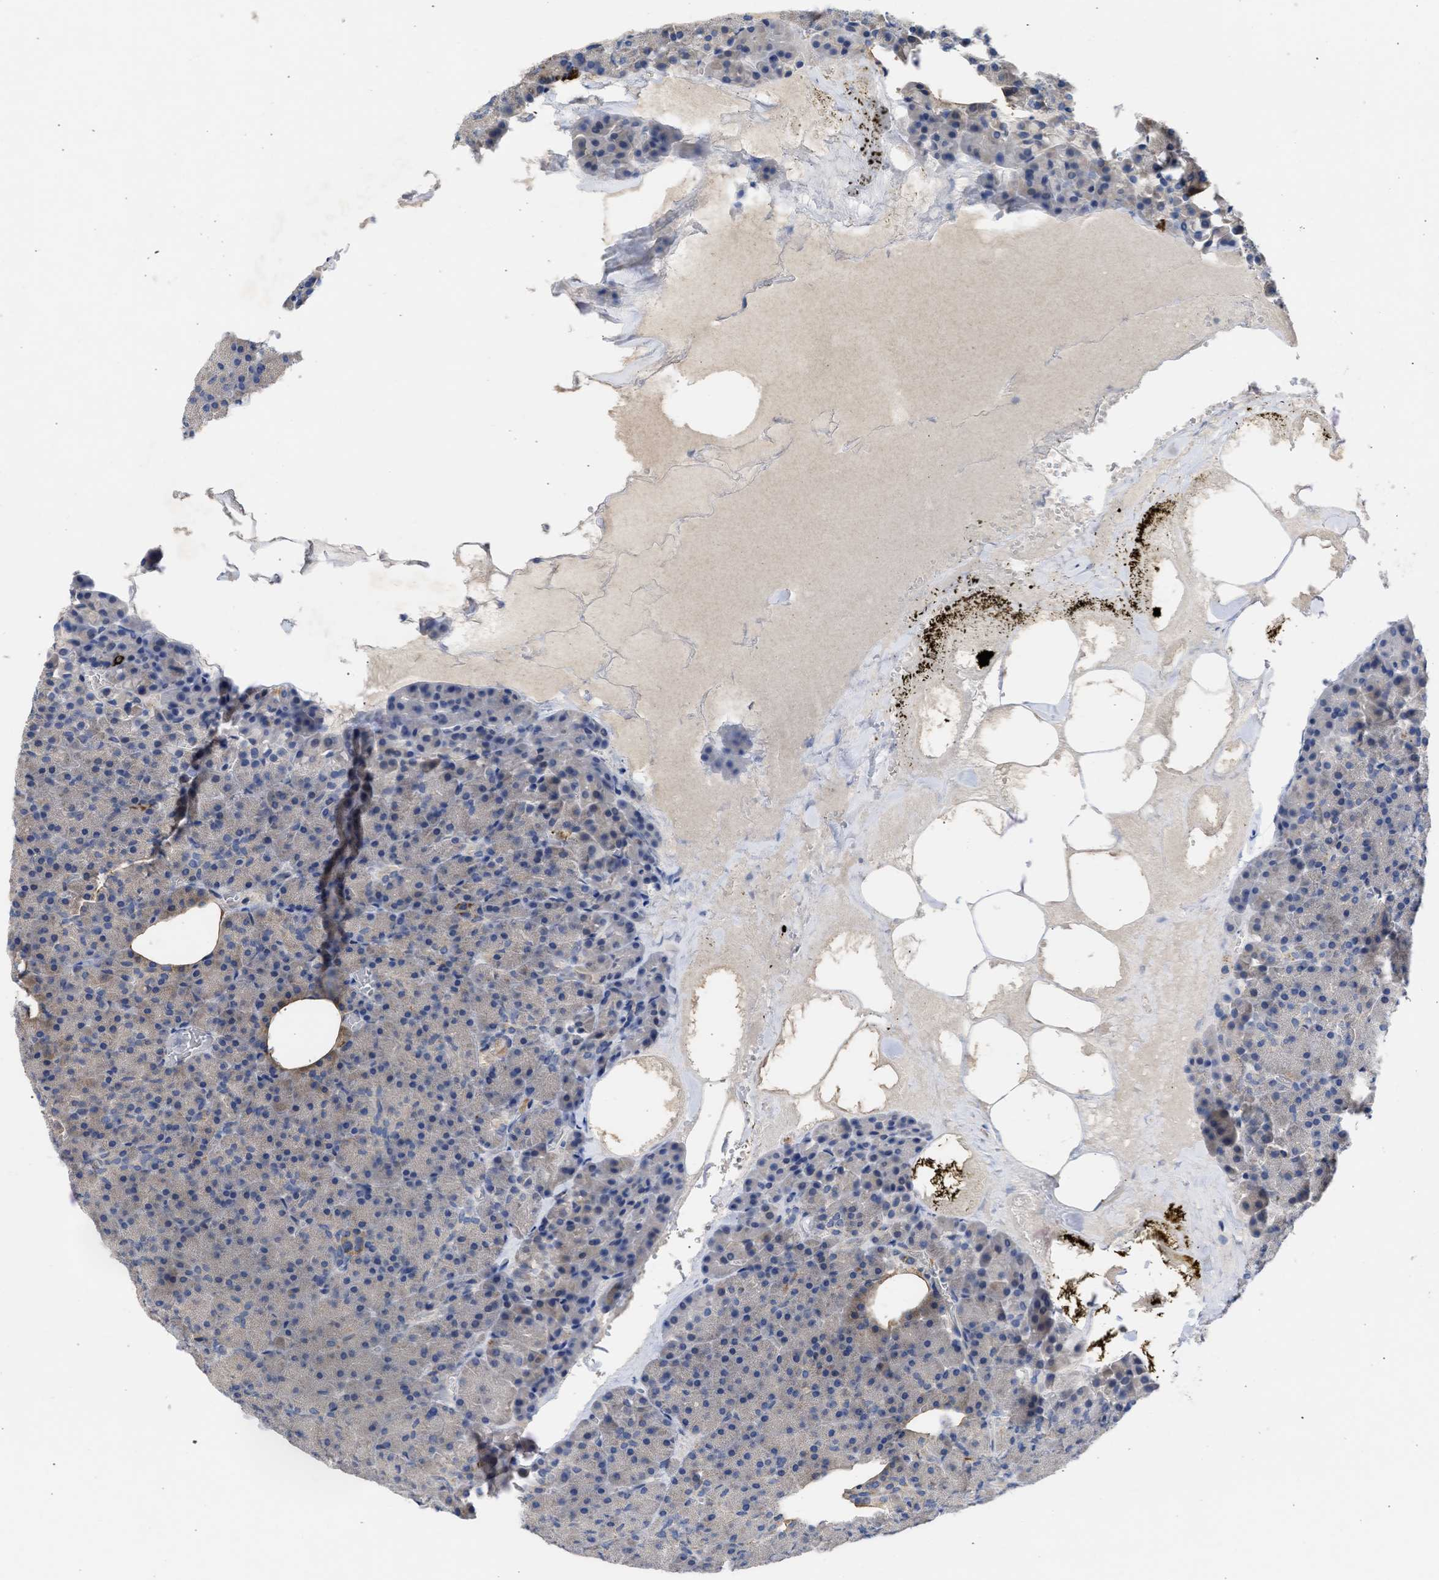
{"staining": {"intensity": "weak", "quantity": "<25%", "location": "cytoplasmic/membranous"}, "tissue": "pancreas", "cell_type": "Exocrine glandular cells", "image_type": "normal", "snomed": [{"axis": "morphology", "description": "Normal tissue, NOS"}, {"axis": "morphology", "description": "Carcinoid, malignant, NOS"}, {"axis": "topography", "description": "Pancreas"}], "caption": "IHC micrograph of unremarkable pancreas stained for a protein (brown), which exhibits no expression in exocrine glandular cells. (Immunohistochemistry (ihc), brightfield microscopy, high magnification).", "gene": "ARHGEF4", "patient": {"sex": "female", "age": 35}}